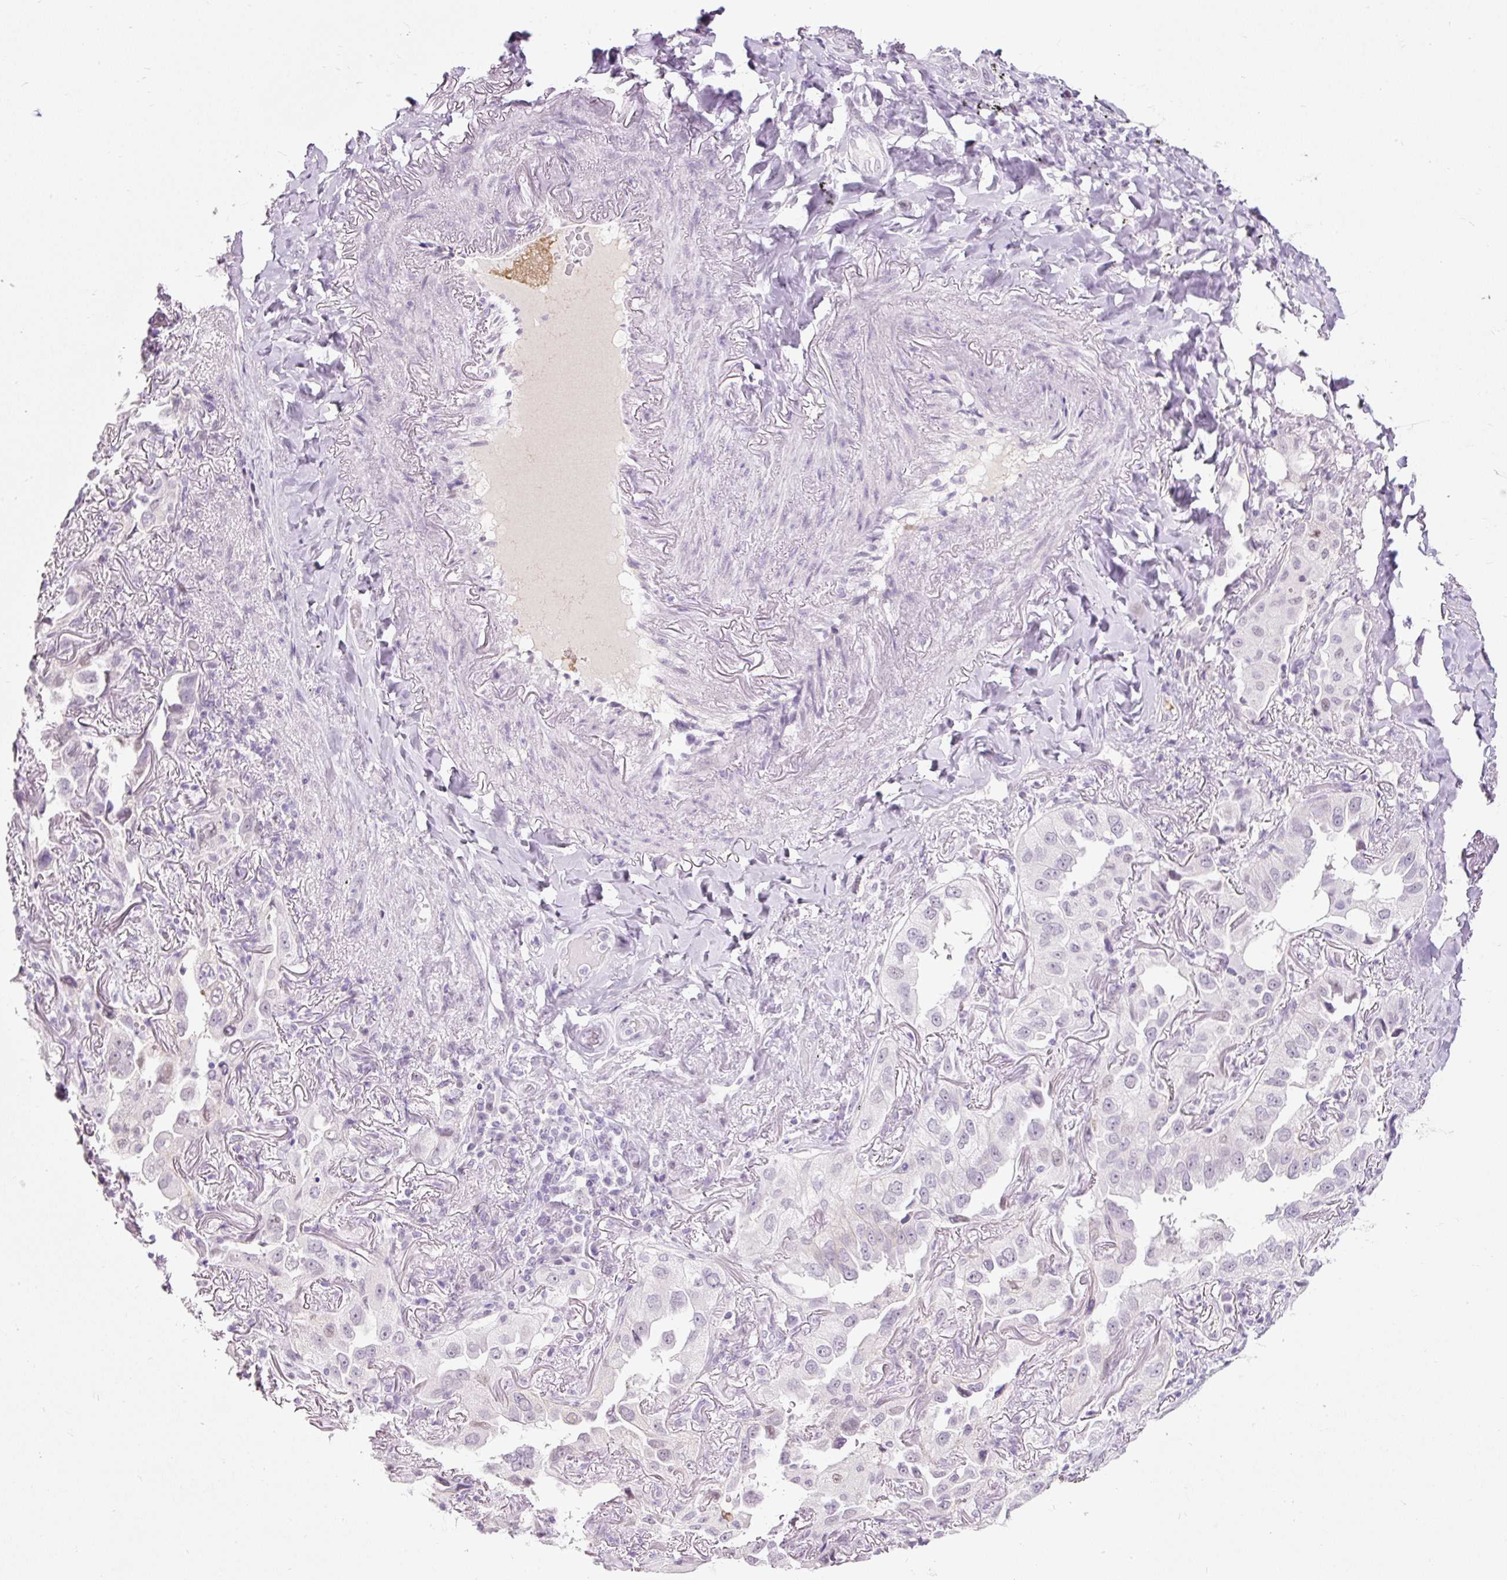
{"staining": {"intensity": "negative", "quantity": "none", "location": "none"}, "tissue": "lung cancer", "cell_type": "Tumor cells", "image_type": "cancer", "snomed": [{"axis": "morphology", "description": "Adenocarcinoma, NOS"}, {"axis": "topography", "description": "Lung"}], "caption": "Immunohistochemical staining of human lung adenocarcinoma exhibits no significant expression in tumor cells.", "gene": "PDE6B", "patient": {"sex": "female", "age": 69}}